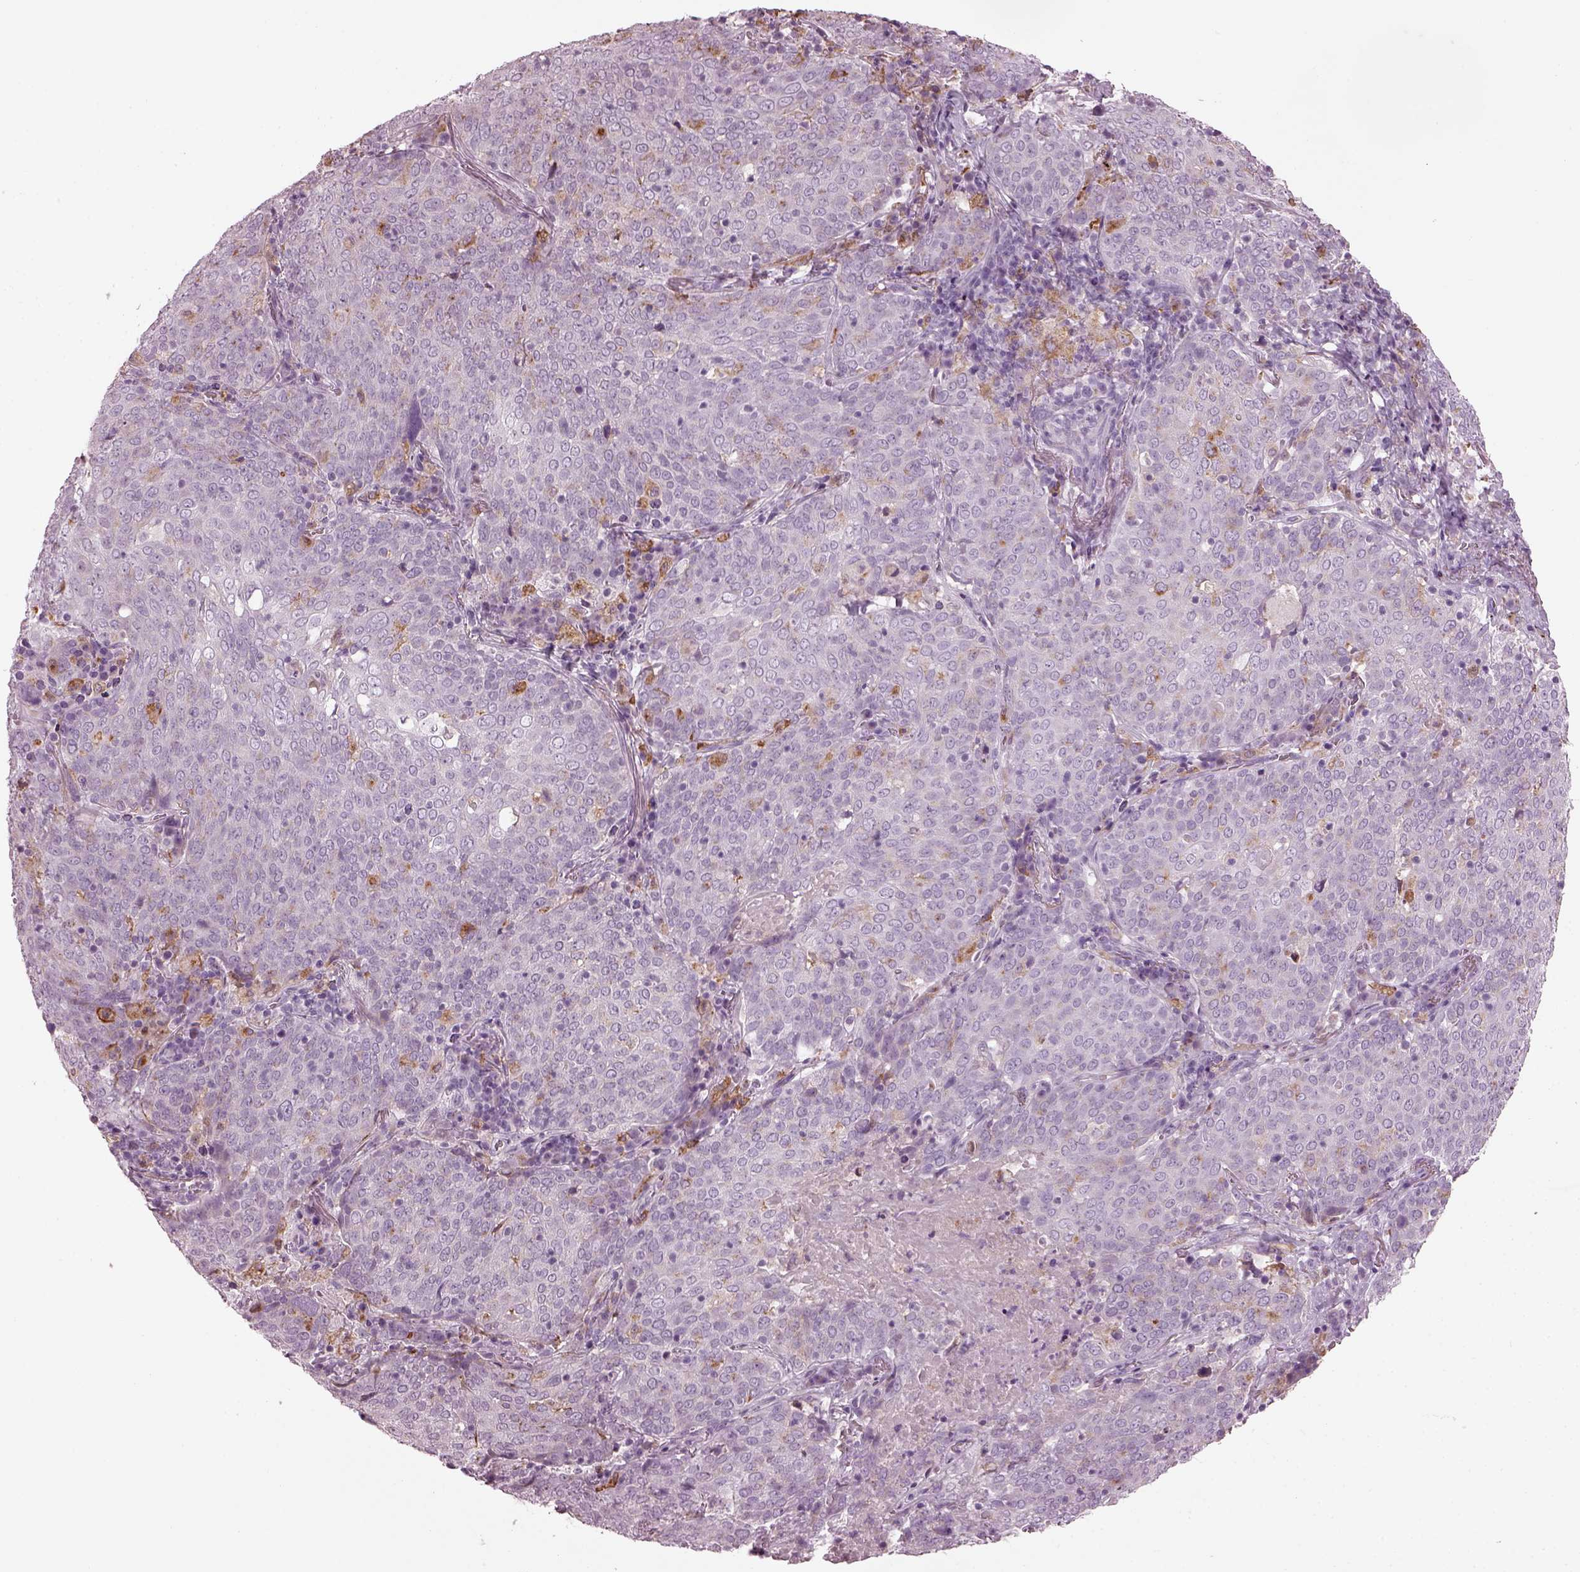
{"staining": {"intensity": "negative", "quantity": "none", "location": "none"}, "tissue": "lung cancer", "cell_type": "Tumor cells", "image_type": "cancer", "snomed": [{"axis": "morphology", "description": "Squamous cell carcinoma, NOS"}, {"axis": "topography", "description": "Lung"}], "caption": "DAB immunohistochemical staining of human lung cancer (squamous cell carcinoma) shows no significant positivity in tumor cells.", "gene": "TMEM231", "patient": {"sex": "male", "age": 82}}